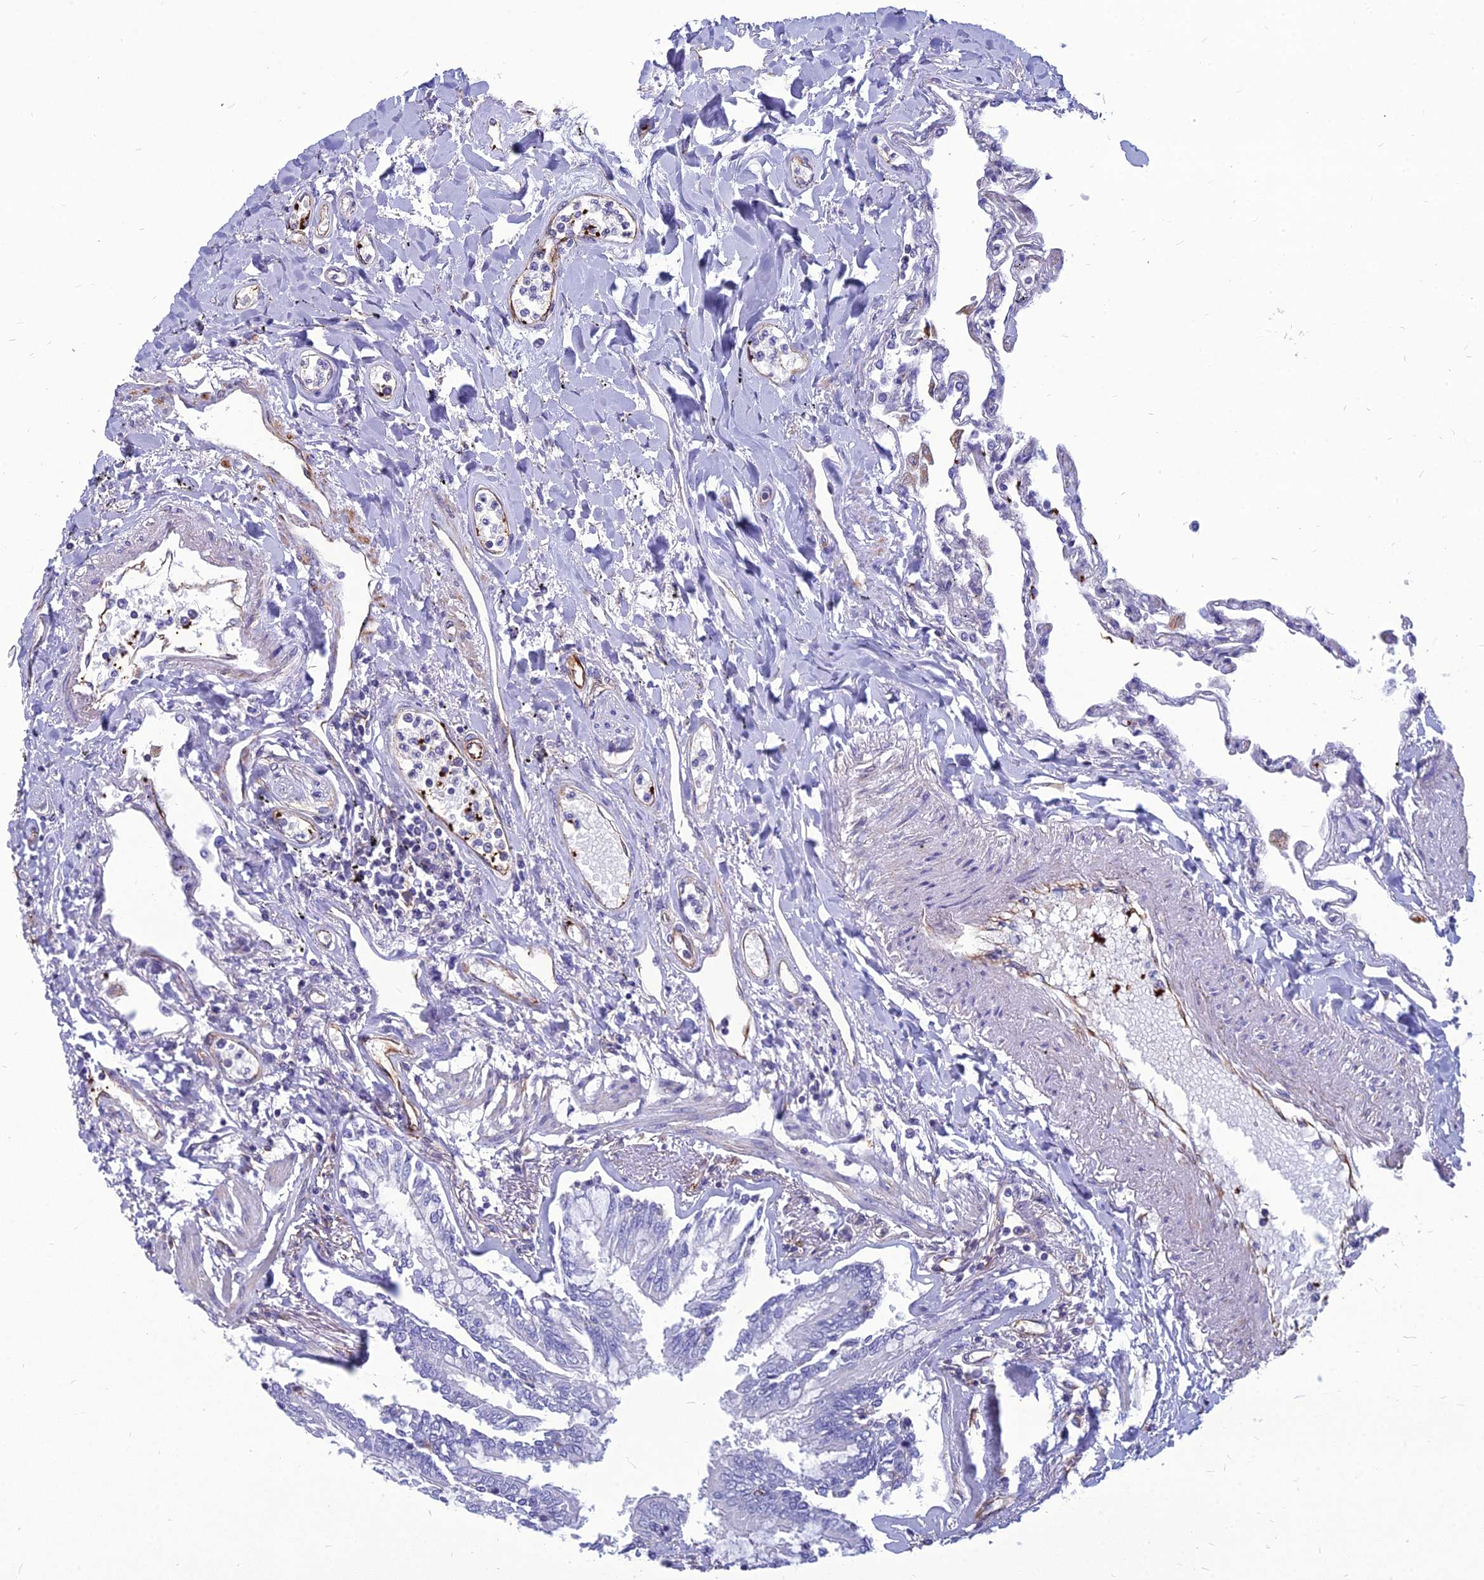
{"staining": {"intensity": "weak", "quantity": "<25%", "location": "cytoplasmic/membranous"}, "tissue": "lung", "cell_type": "Alveolar cells", "image_type": "normal", "snomed": [{"axis": "morphology", "description": "Normal tissue, NOS"}, {"axis": "topography", "description": "Lung"}], "caption": "Immunohistochemistry image of benign lung: human lung stained with DAB (3,3'-diaminobenzidine) shows no significant protein staining in alveolar cells. (DAB (3,3'-diaminobenzidine) immunohistochemistry, high magnification).", "gene": "PSMD11", "patient": {"sex": "female", "age": 67}}